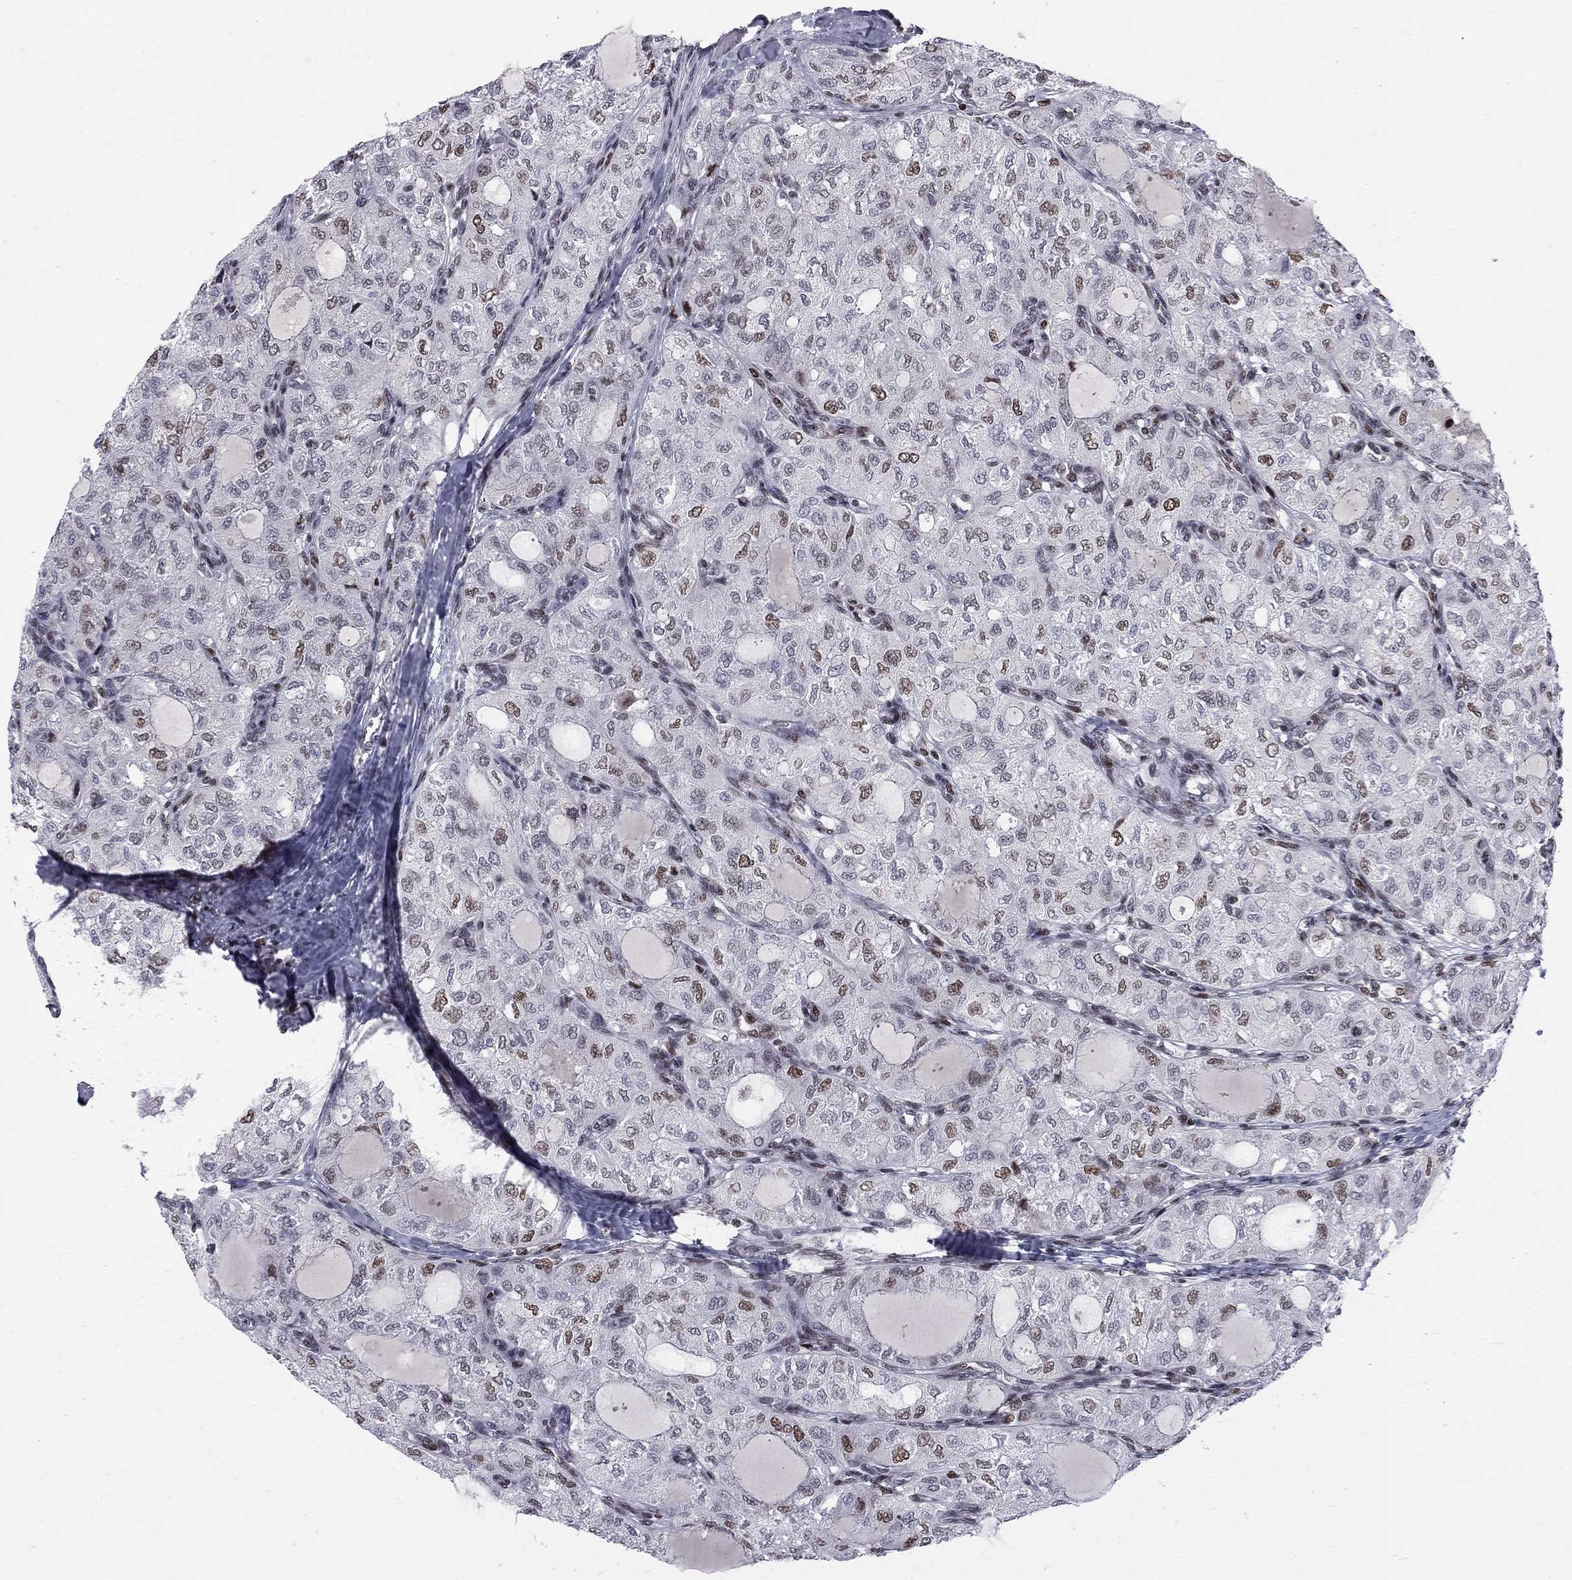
{"staining": {"intensity": "strong", "quantity": "<25%", "location": "nuclear"}, "tissue": "thyroid cancer", "cell_type": "Tumor cells", "image_type": "cancer", "snomed": [{"axis": "morphology", "description": "Follicular adenoma carcinoma, NOS"}, {"axis": "topography", "description": "Thyroid gland"}], "caption": "Protein positivity by immunohistochemistry (IHC) displays strong nuclear positivity in about <25% of tumor cells in thyroid follicular adenoma carcinoma.", "gene": "RNASEH2C", "patient": {"sex": "male", "age": 75}}